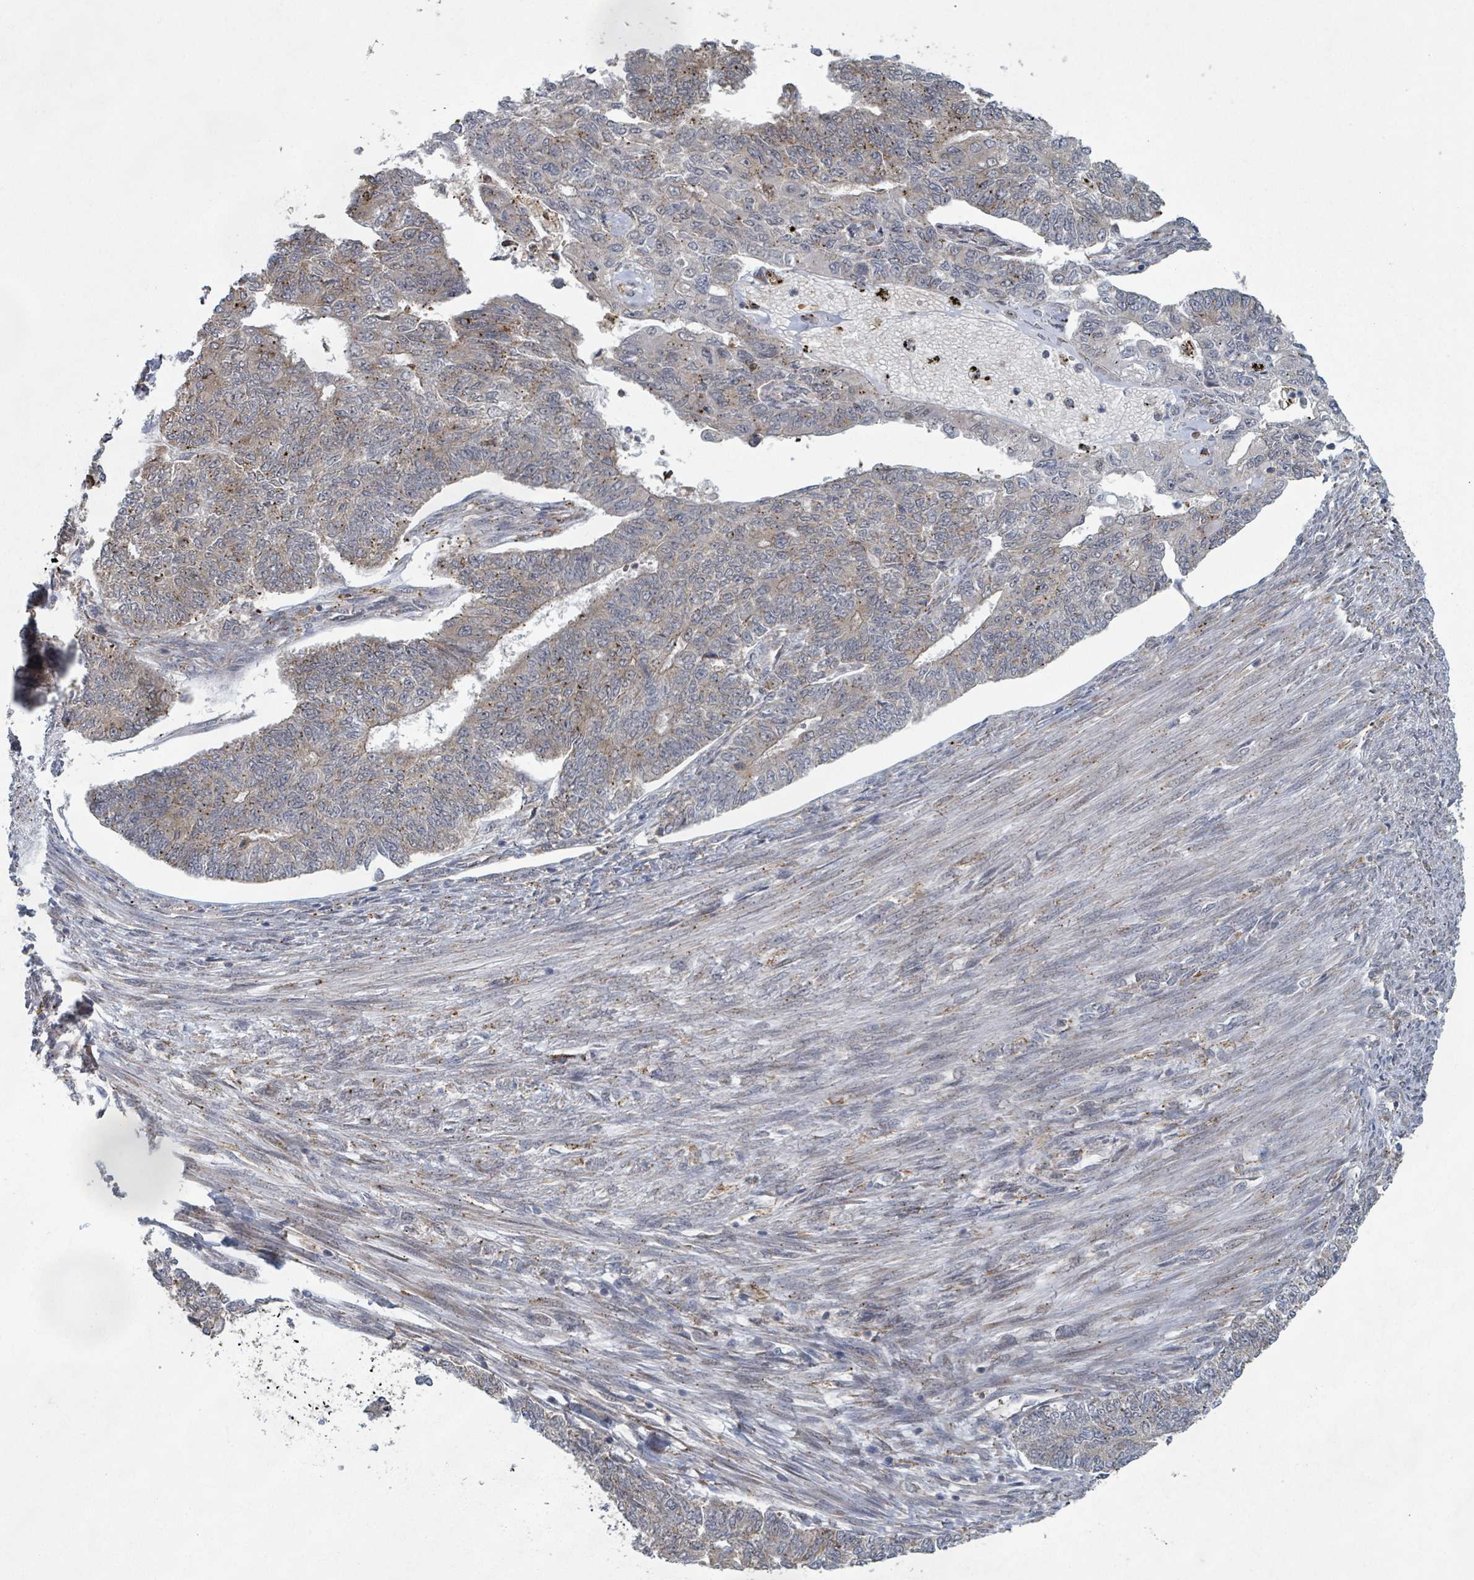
{"staining": {"intensity": "weak", "quantity": "25%-75%", "location": "cytoplasmic/membranous"}, "tissue": "endometrial cancer", "cell_type": "Tumor cells", "image_type": "cancer", "snomed": [{"axis": "morphology", "description": "Adenocarcinoma, NOS"}, {"axis": "topography", "description": "Endometrium"}], "caption": "Human adenocarcinoma (endometrial) stained with a protein marker displays weak staining in tumor cells.", "gene": "SHROOM2", "patient": {"sex": "female", "age": 32}}